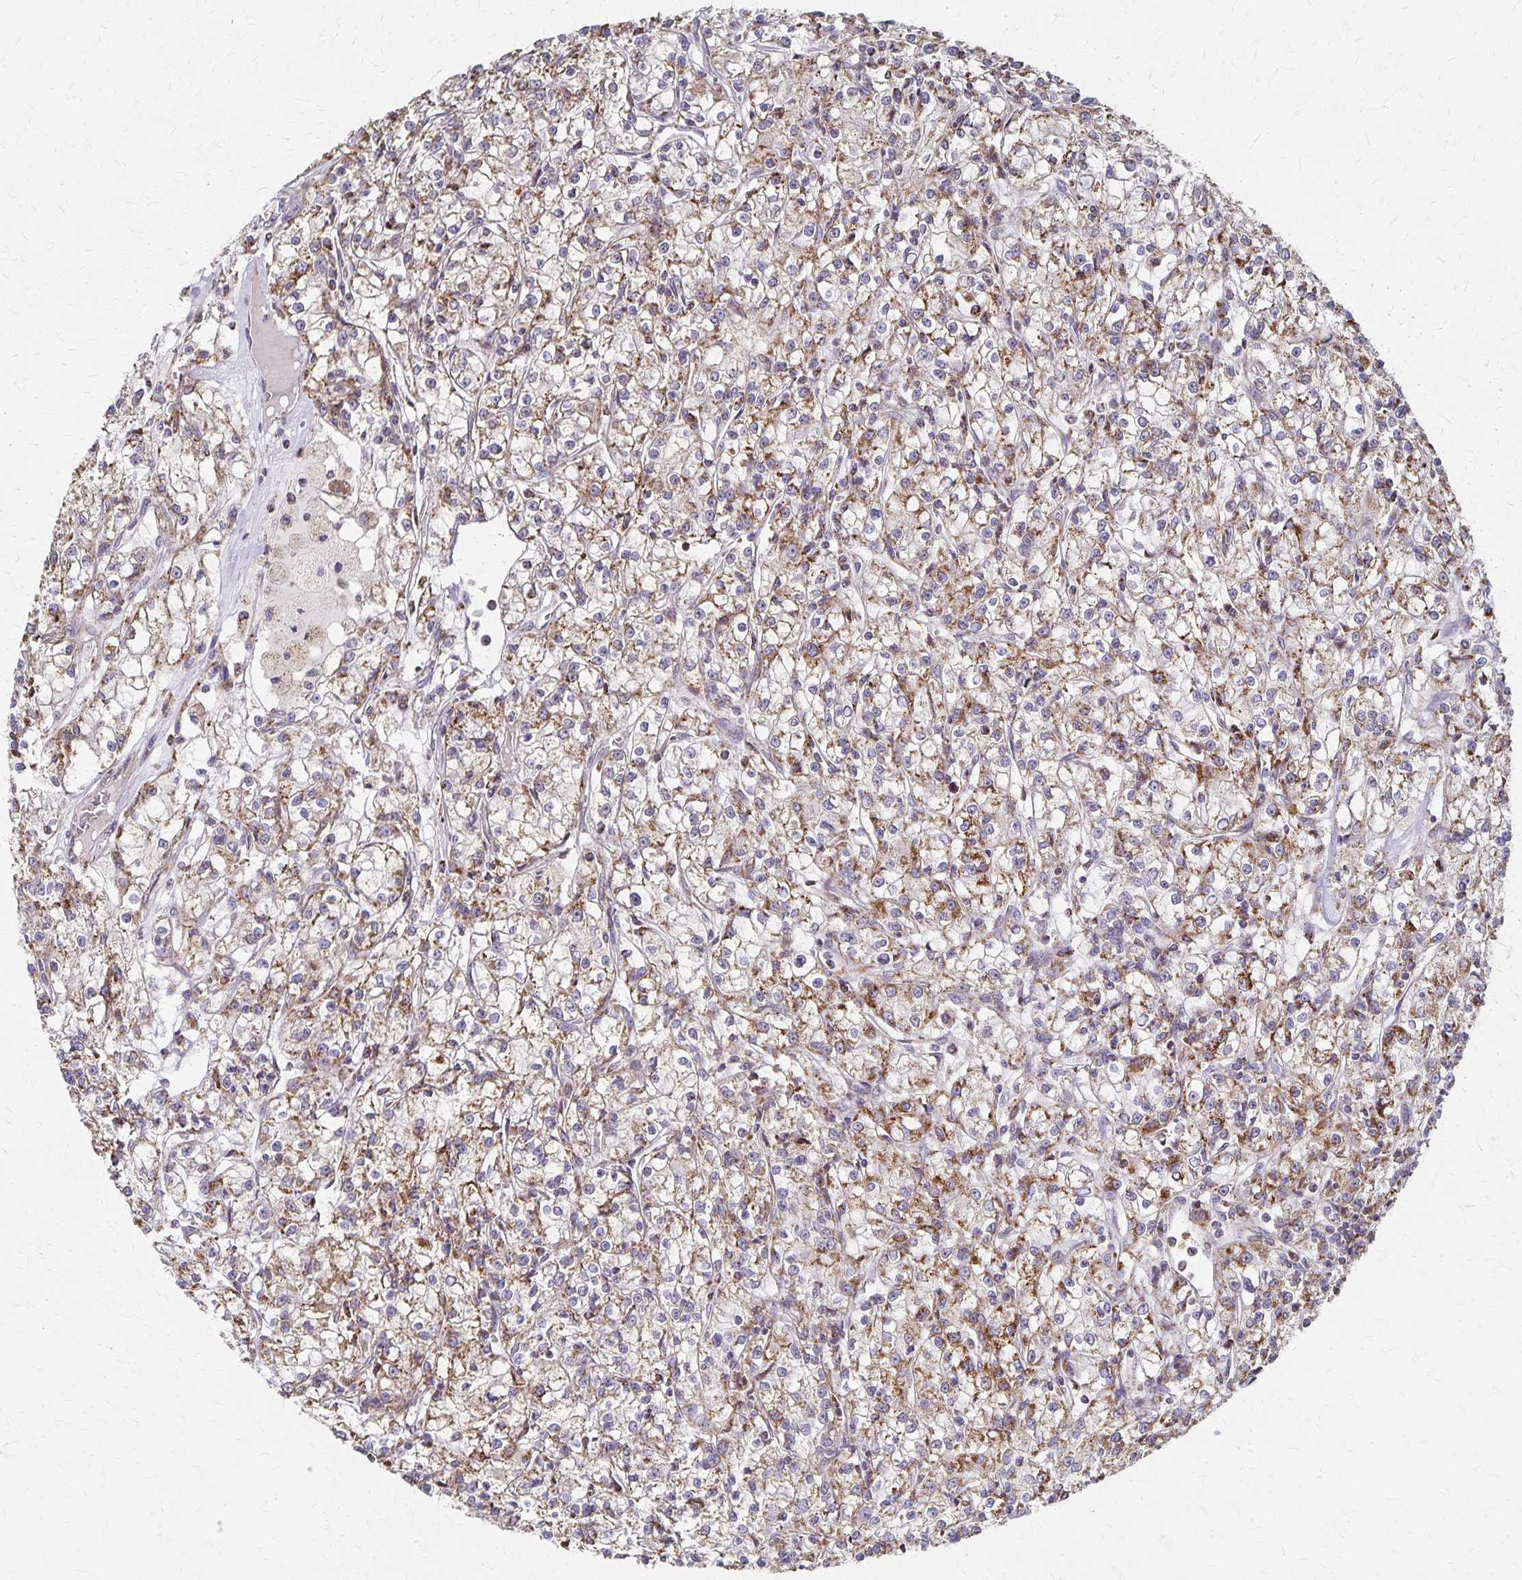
{"staining": {"intensity": "moderate", "quantity": "25%-75%", "location": "cytoplasmic/membranous"}, "tissue": "renal cancer", "cell_type": "Tumor cells", "image_type": "cancer", "snomed": [{"axis": "morphology", "description": "Adenocarcinoma, NOS"}, {"axis": "topography", "description": "Kidney"}], "caption": "Human renal adenocarcinoma stained with a brown dye demonstrates moderate cytoplasmic/membranous positive positivity in about 25%-75% of tumor cells.", "gene": "DYRK4", "patient": {"sex": "female", "age": 59}}